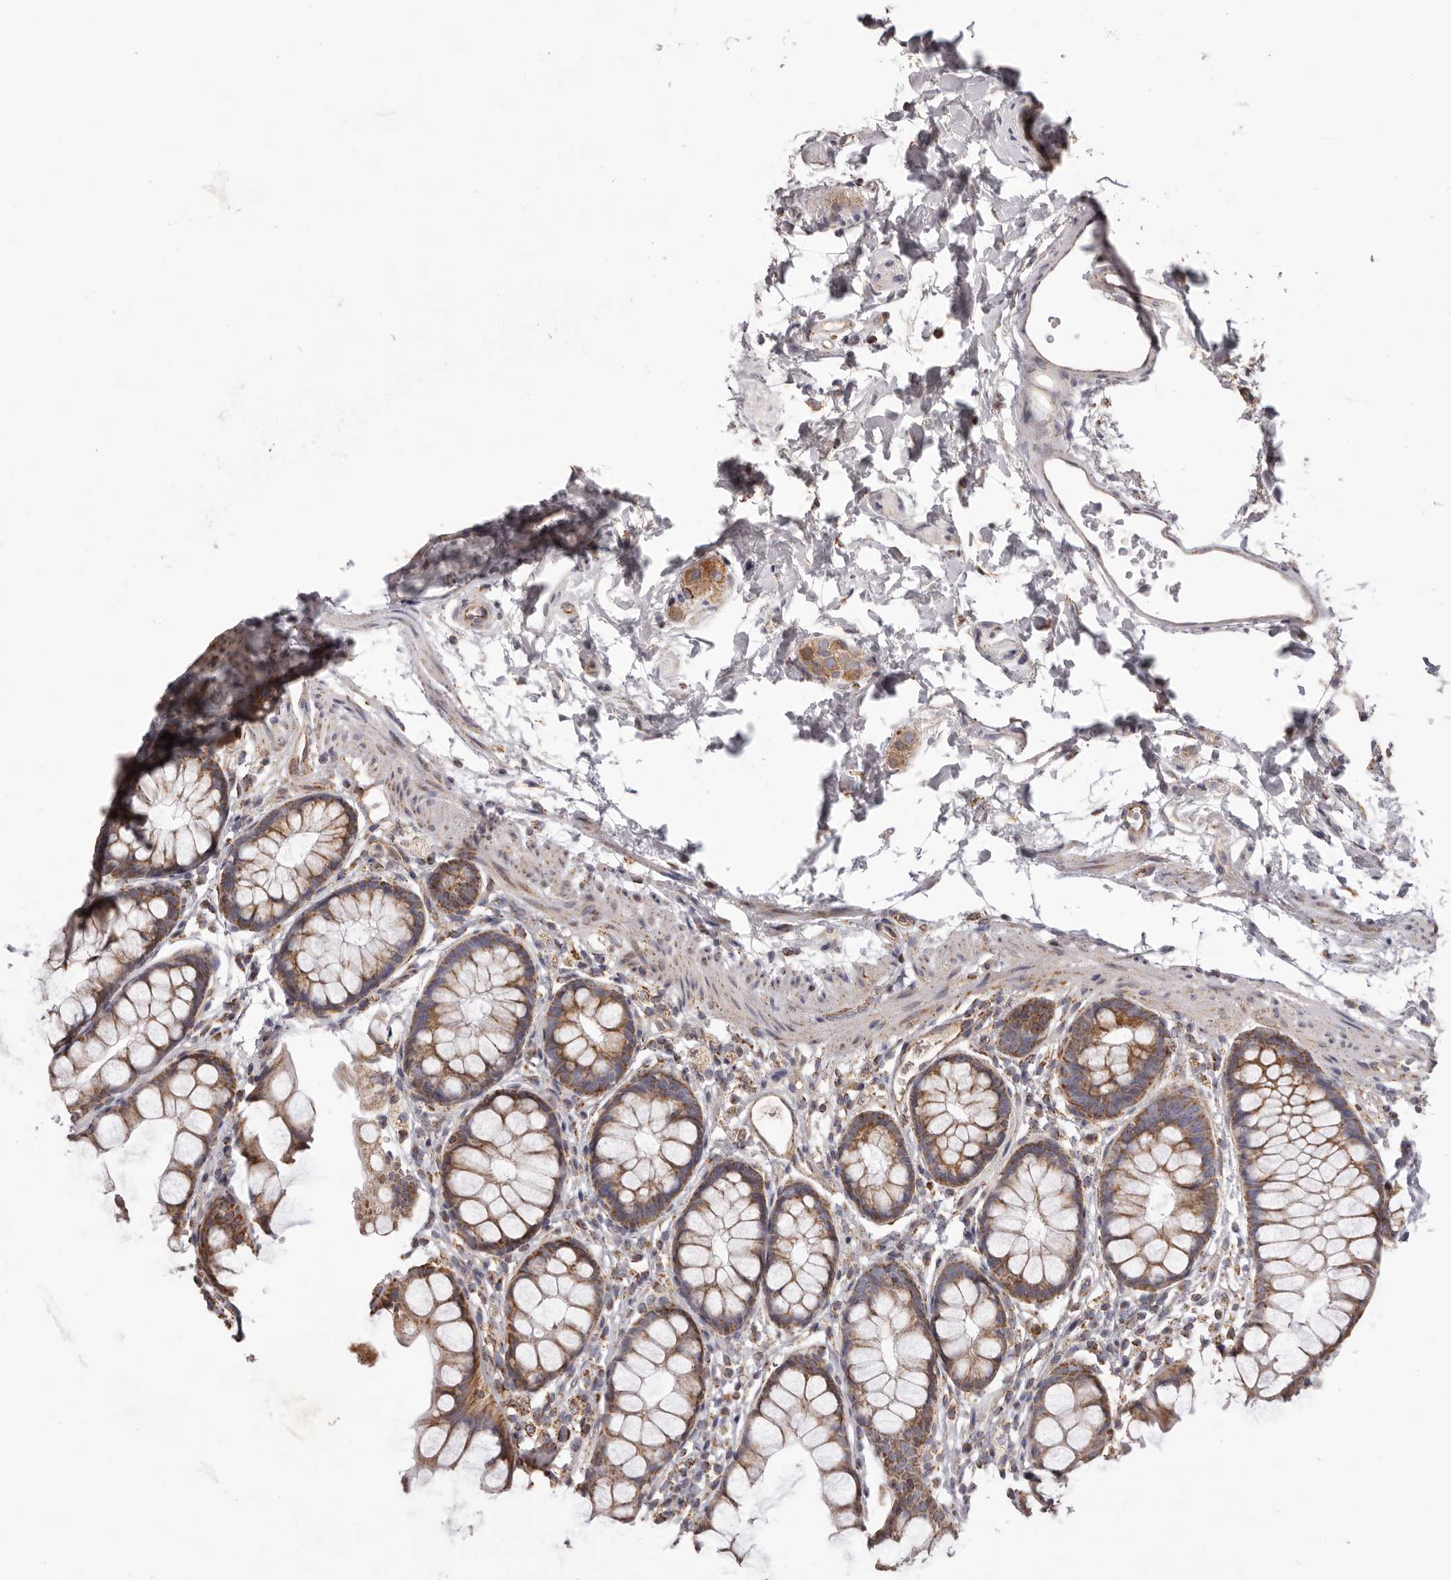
{"staining": {"intensity": "moderate", "quantity": ">75%", "location": "cytoplasmic/membranous"}, "tissue": "rectum", "cell_type": "Glandular cells", "image_type": "normal", "snomed": [{"axis": "morphology", "description": "Normal tissue, NOS"}, {"axis": "topography", "description": "Rectum"}], "caption": "An immunohistochemistry (IHC) micrograph of normal tissue is shown. Protein staining in brown labels moderate cytoplasmic/membranous positivity in rectum within glandular cells.", "gene": "CHRM2", "patient": {"sex": "female", "age": 65}}